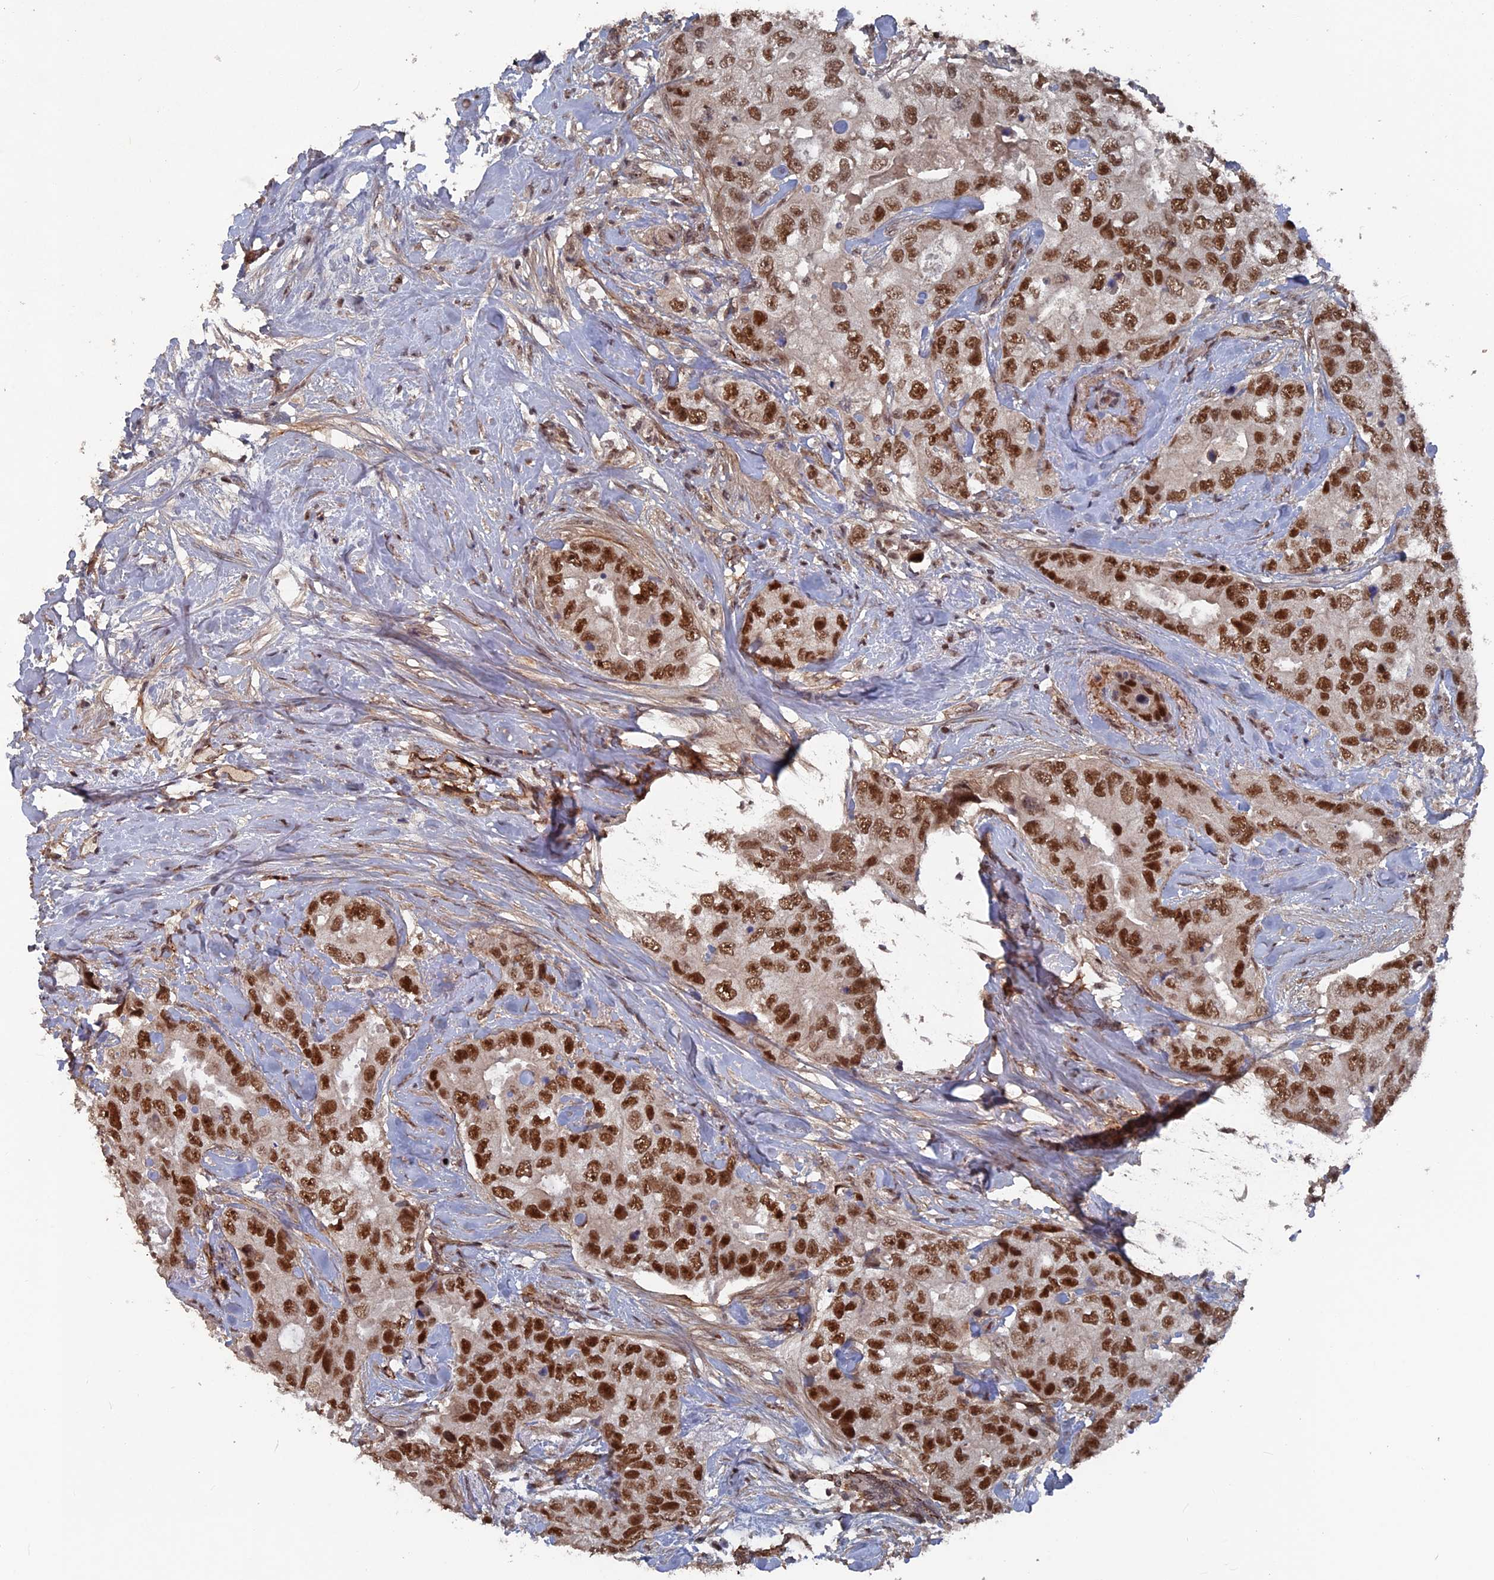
{"staining": {"intensity": "strong", "quantity": ">75%", "location": "nuclear"}, "tissue": "breast cancer", "cell_type": "Tumor cells", "image_type": "cancer", "snomed": [{"axis": "morphology", "description": "Duct carcinoma"}, {"axis": "topography", "description": "Breast"}], "caption": "IHC micrograph of neoplastic tissue: human breast cancer stained using IHC reveals high levels of strong protein expression localized specifically in the nuclear of tumor cells, appearing as a nuclear brown color.", "gene": "SH3D21", "patient": {"sex": "female", "age": 62}}